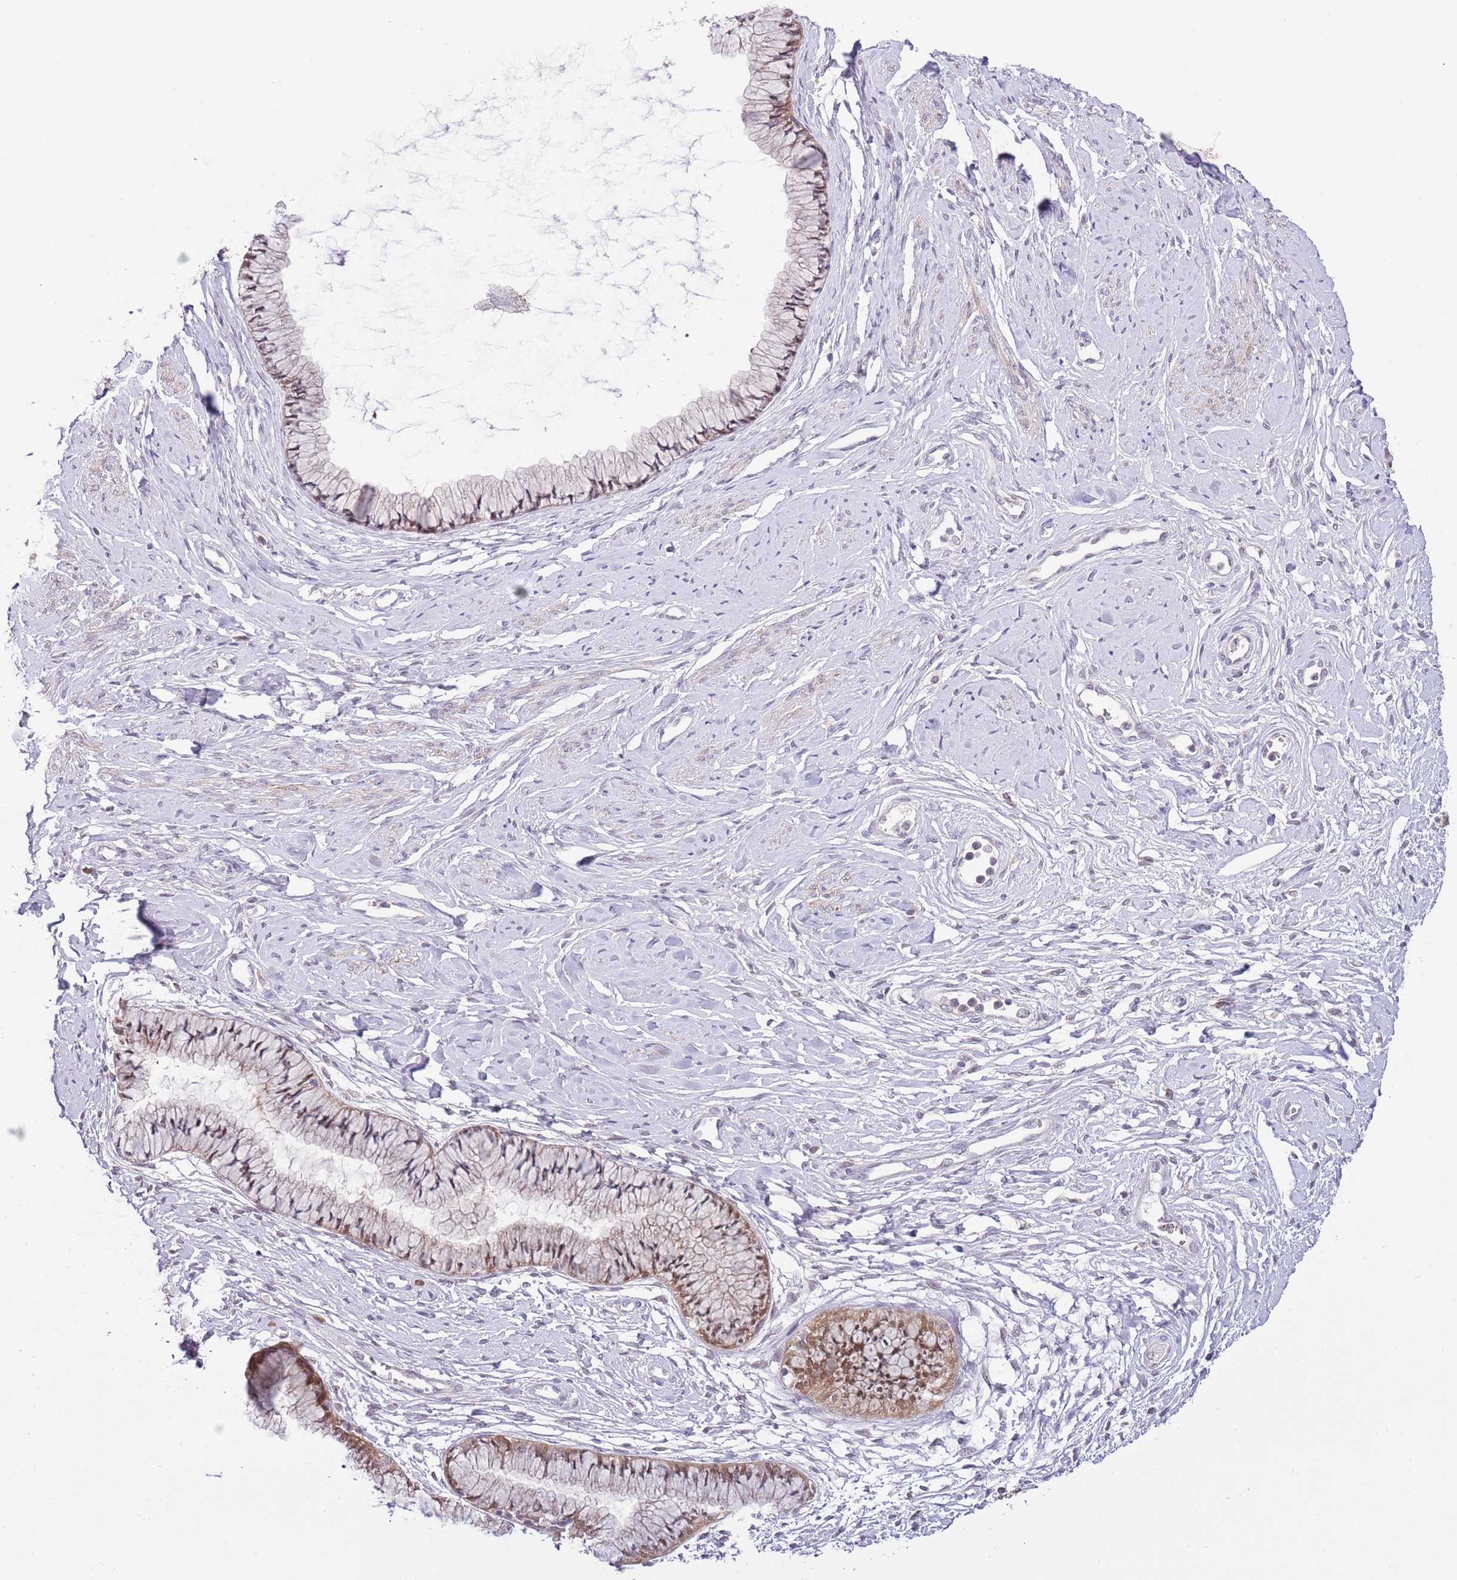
{"staining": {"intensity": "moderate", "quantity": "25%-75%", "location": "cytoplasmic/membranous,nuclear"}, "tissue": "cervix", "cell_type": "Glandular cells", "image_type": "normal", "snomed": [{"axis": "morphology", "description": "Normal tissue, NOS"}, {"axis": "topography", "description": "Cervix"}], "caption": "Protein positivity by immunohistochemistry (IHC) demonstrates moderate cytoplasmic/membranous,nuclear positivity in about 25%-75% of glandular cells in unremarkable cervix.", "gene": "GALK2", "patient": {"sex": "female", "age": 42}}